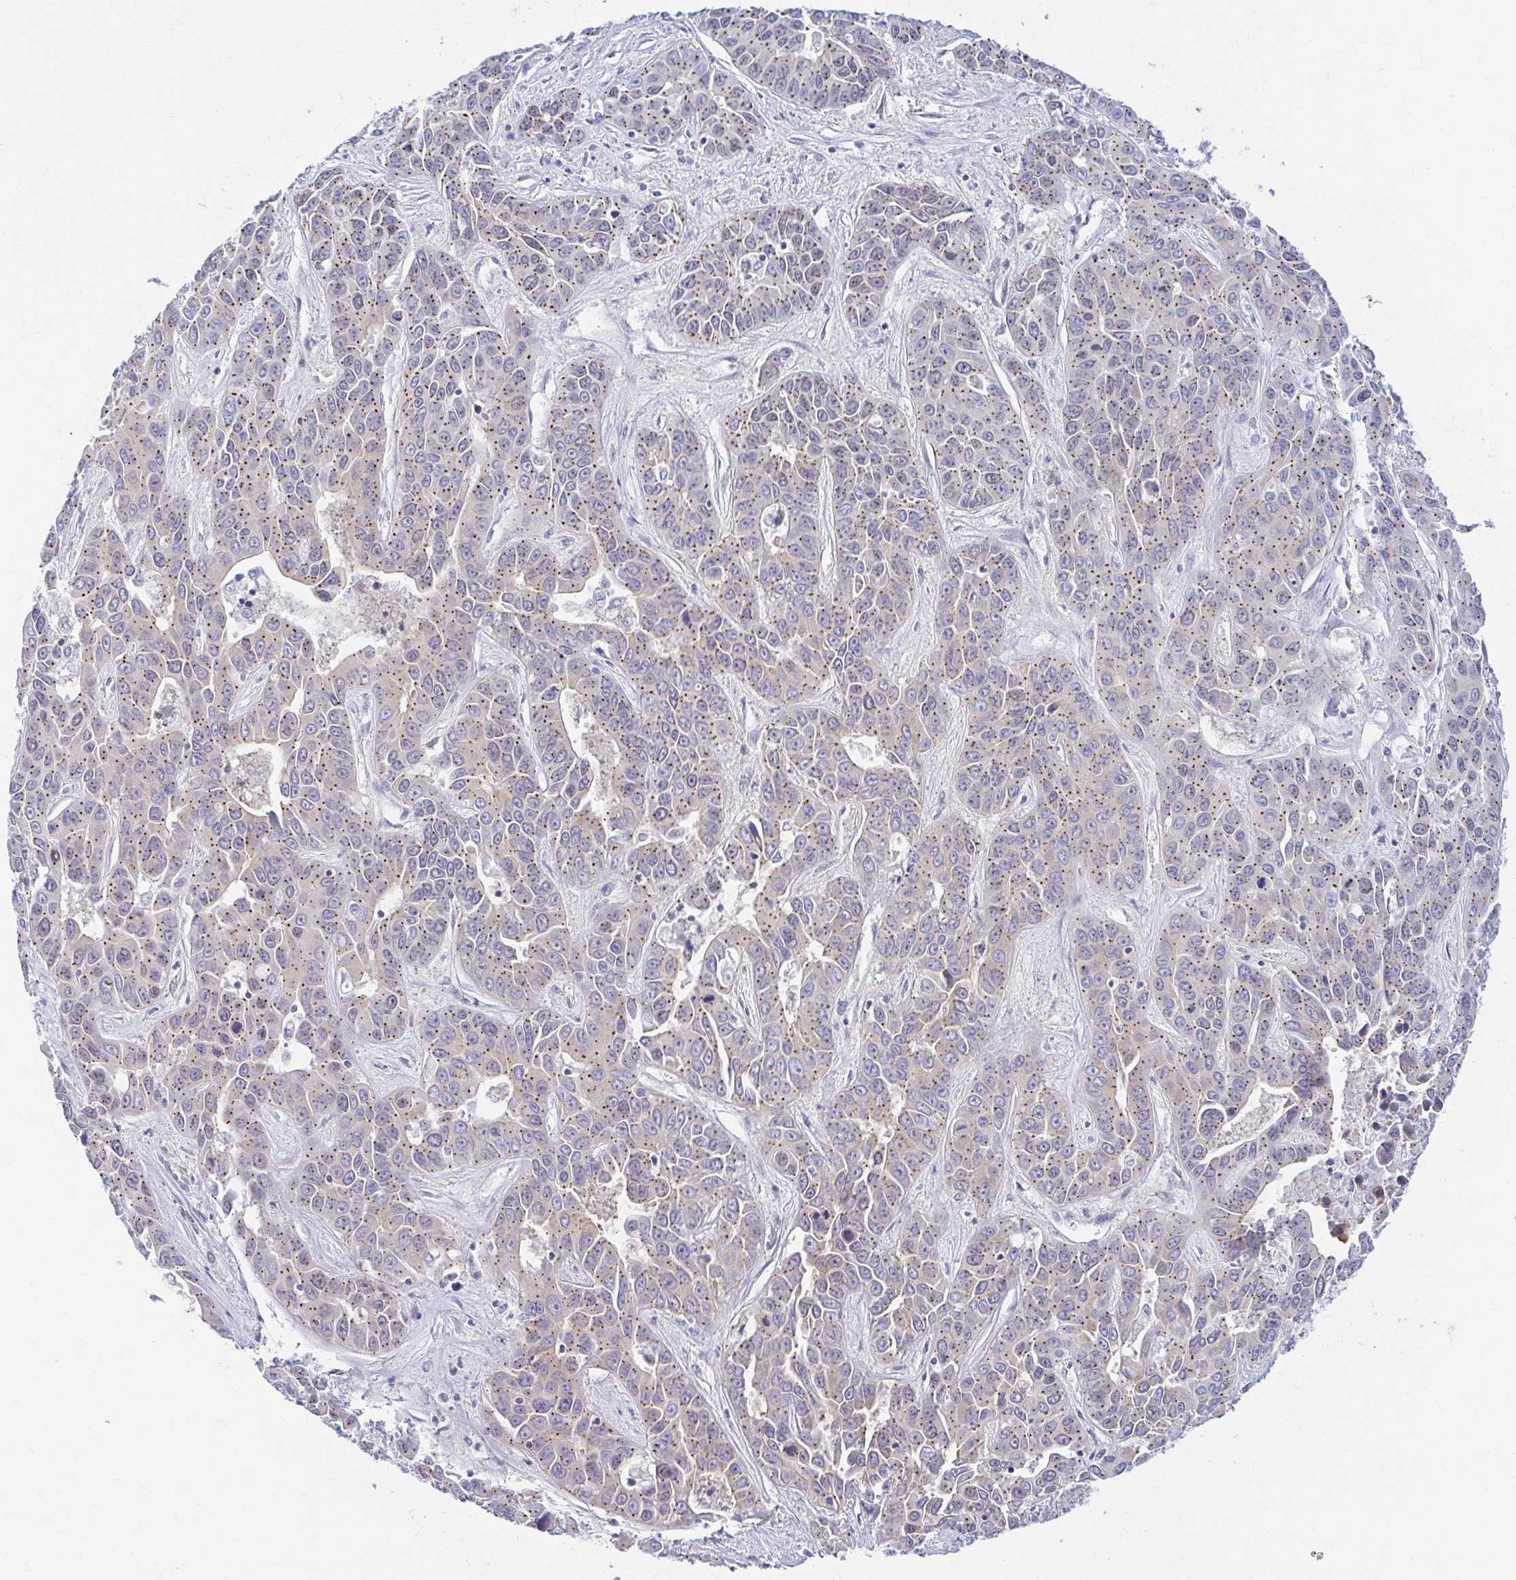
{"staining": {"intensity": "moderate", "quantity": ">75%", "location": "cytoplasmic/membranous"}, "tissue": "liver cancer", "cell_type": "Tumor cells", "image_type": "cancer", "snomed": [{"axis": "morphology", "description": "Cholangiocarcinoma"}, {"axis": "topography", "description": "Liver"}], "caption": "Tumor cells reveal medium levels of moderate cytoplasmic/membranous expression in about >75% of cells in human liver cholangiocarcinoma.", "gene": "RADIL", "patient": {"sex": "female", "age": 52}}